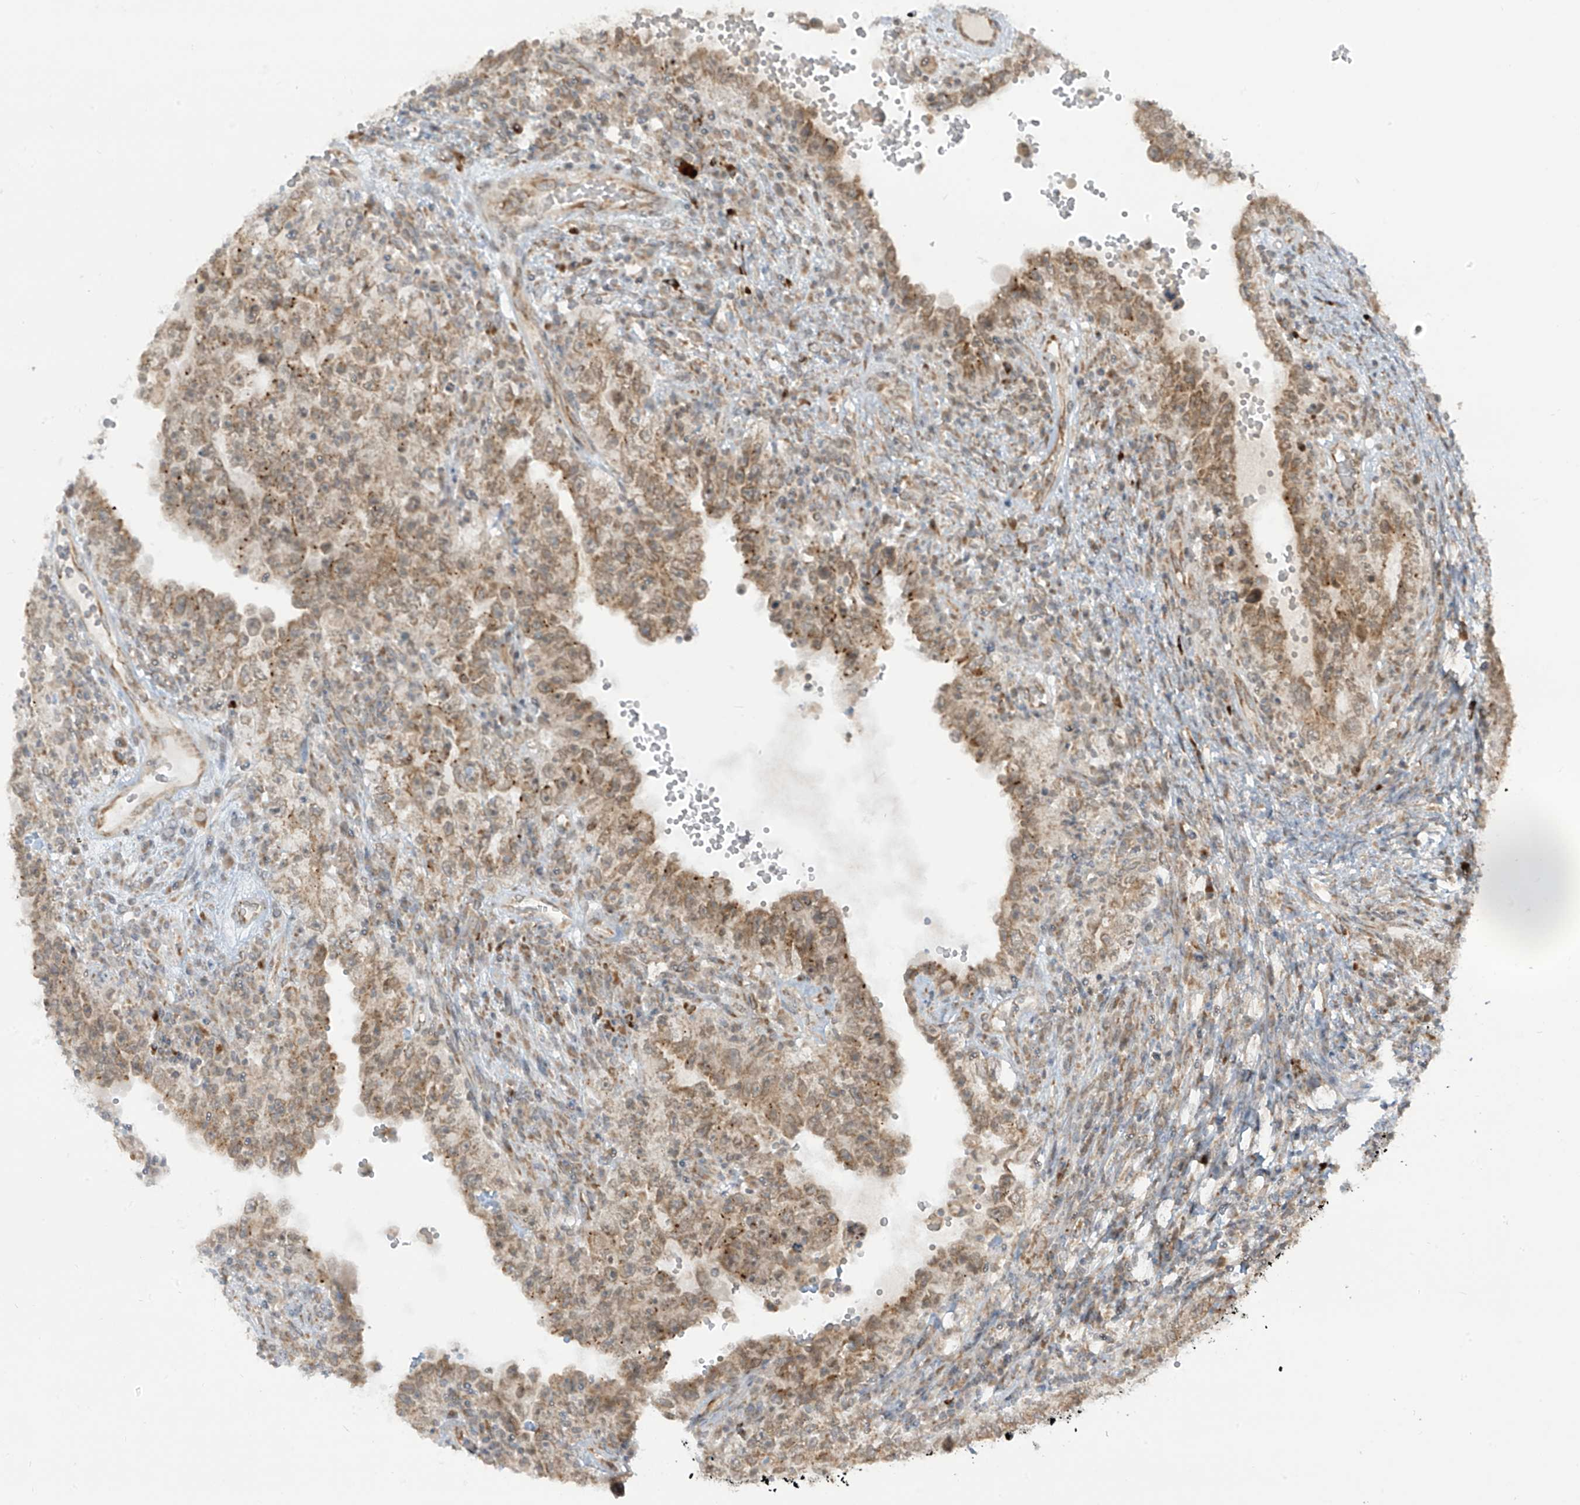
{"staining": {"intensity": "weak", "quantity": ">75%", "location": "cytoplasmic/membranous"}, "tissue": "testis cancer", "cell_type": "Tumor cells", "image_type": "cancer", "snomed": [{"axis": "morphology", "description": "Carcinoma, Embryonal, NOS"}, {"axis": "topography", "description": "Testis"}], "caption": "Testis cancer tissue demonstrates weak cytoplasmic/membranous staining in about >75% of tumor cells", "gene": "TRIM67", "patient": {"sex": "male", "age": 26}}